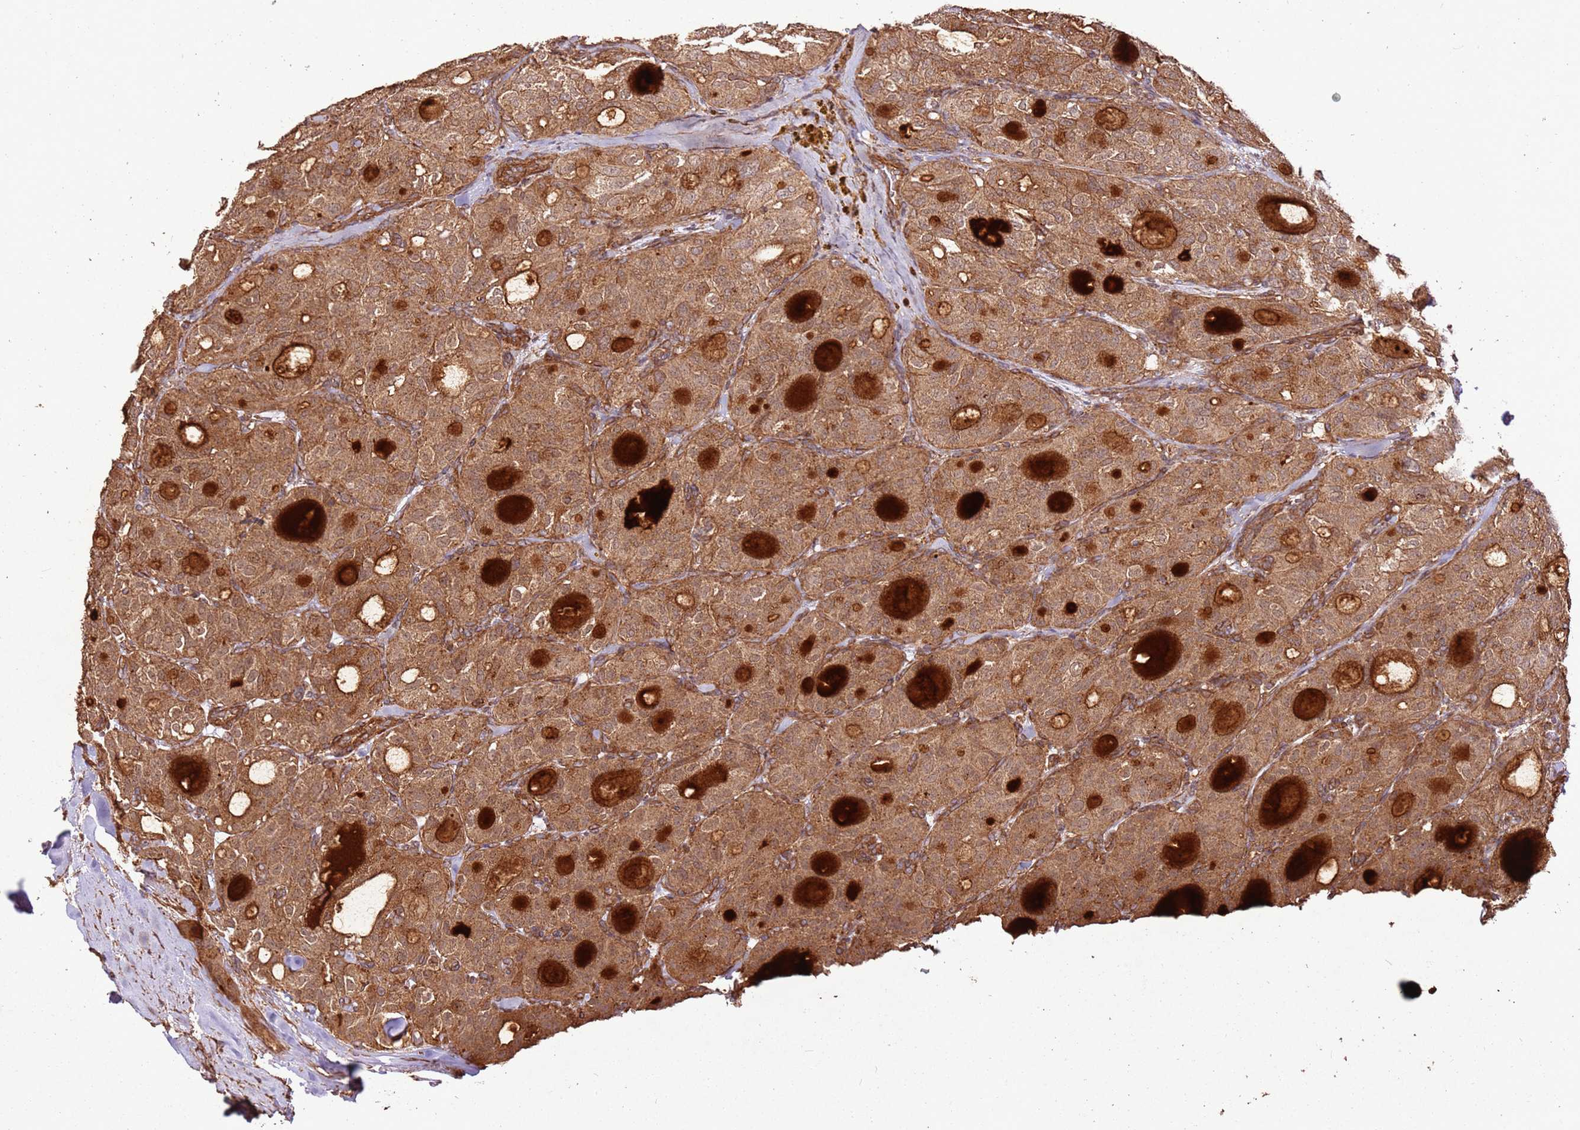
{"staining": {"intensity": "strong", "quantity": ">75%", "location": "cytoplasmic/membranous"}, "tissue": "thyroid cancer", "cell_type": "Tumor cells", "image_type": "cancer", "snomed": [{"axis": "morphology", "description": "Follicular adenoma carcinoma, NOS"}, {"axis": "topography", "description": "Thyroid gland"}], "caption": "An immunohistochemistry (IHC) histopathology image of tumor tissue is shown. Protein staining in brown highlights strong cytoplasmic/membranous positivity in thyroid cancer within tumor cells. The staining is performed using DAB brown chromogen to label protein expression. The nuclei are counter-stained blue using hematoxylin.", "gene": "FAM186A", "patient": {"sex": "male", "age": 75}}